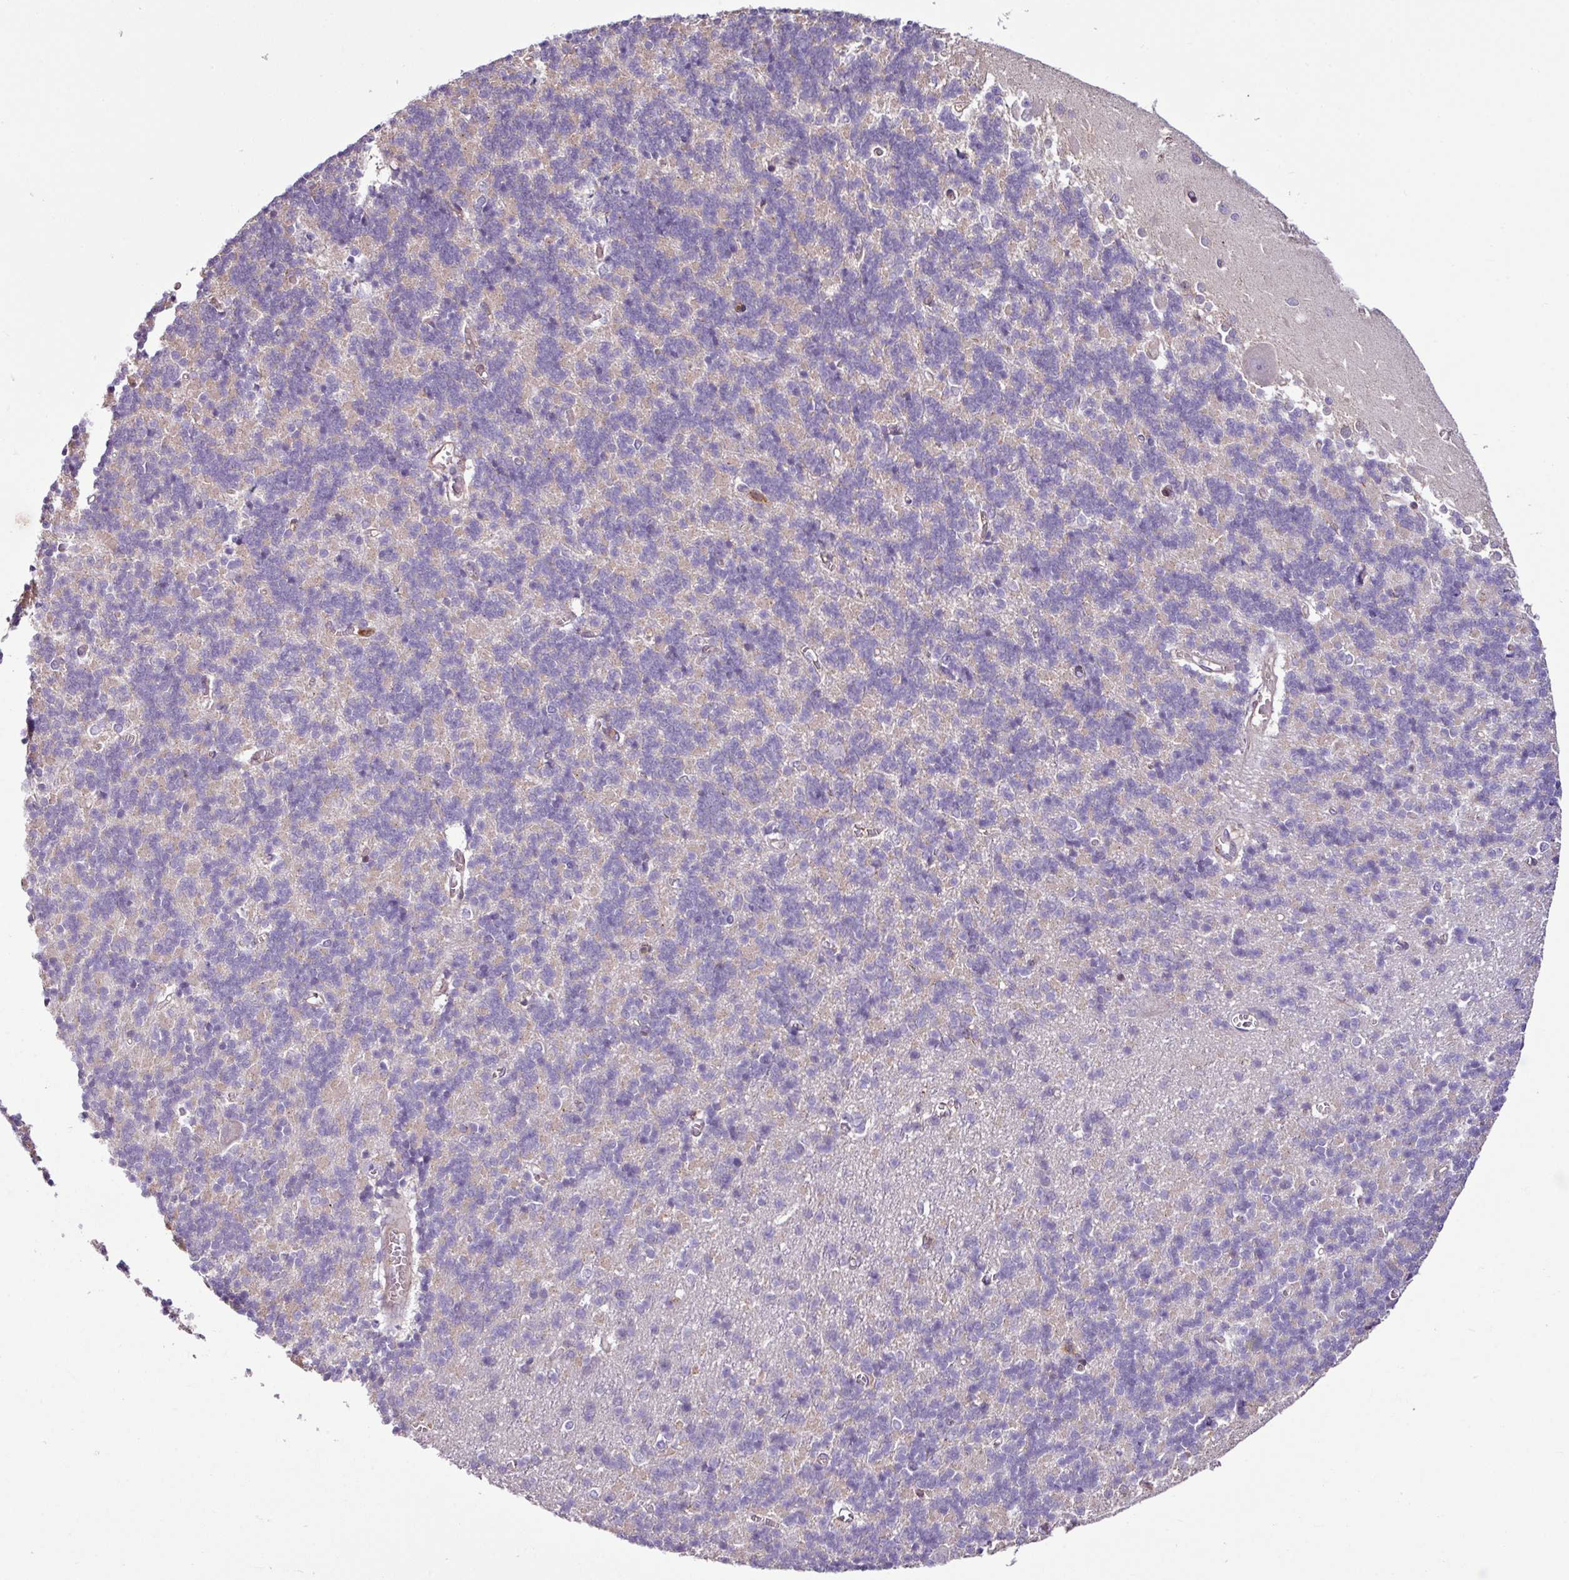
{"staining": {"intensity": "negative", "quantity": "none", "location": "none"}, "tissue": "cerebellum", "cell_type": "Cells in granular layer", "image_type": "normal", "snomed": [{"axis": "morphology", "description": "Normal tissue, NOS"}, {"axis": "topography", "description": "Cerebellum"}], "caption": "High magnification brightfield microscopy of benign cerebellum stained with DAB (3,3'-diaminobenzidine) (brown) and counterstained with hematoxylin (blue): cells in granular layer show no significant positivity. (DAB immunohistochemistry, high magnification).", "gene": "ZNF106", "patient": {"sex": "male", "age": 37}}